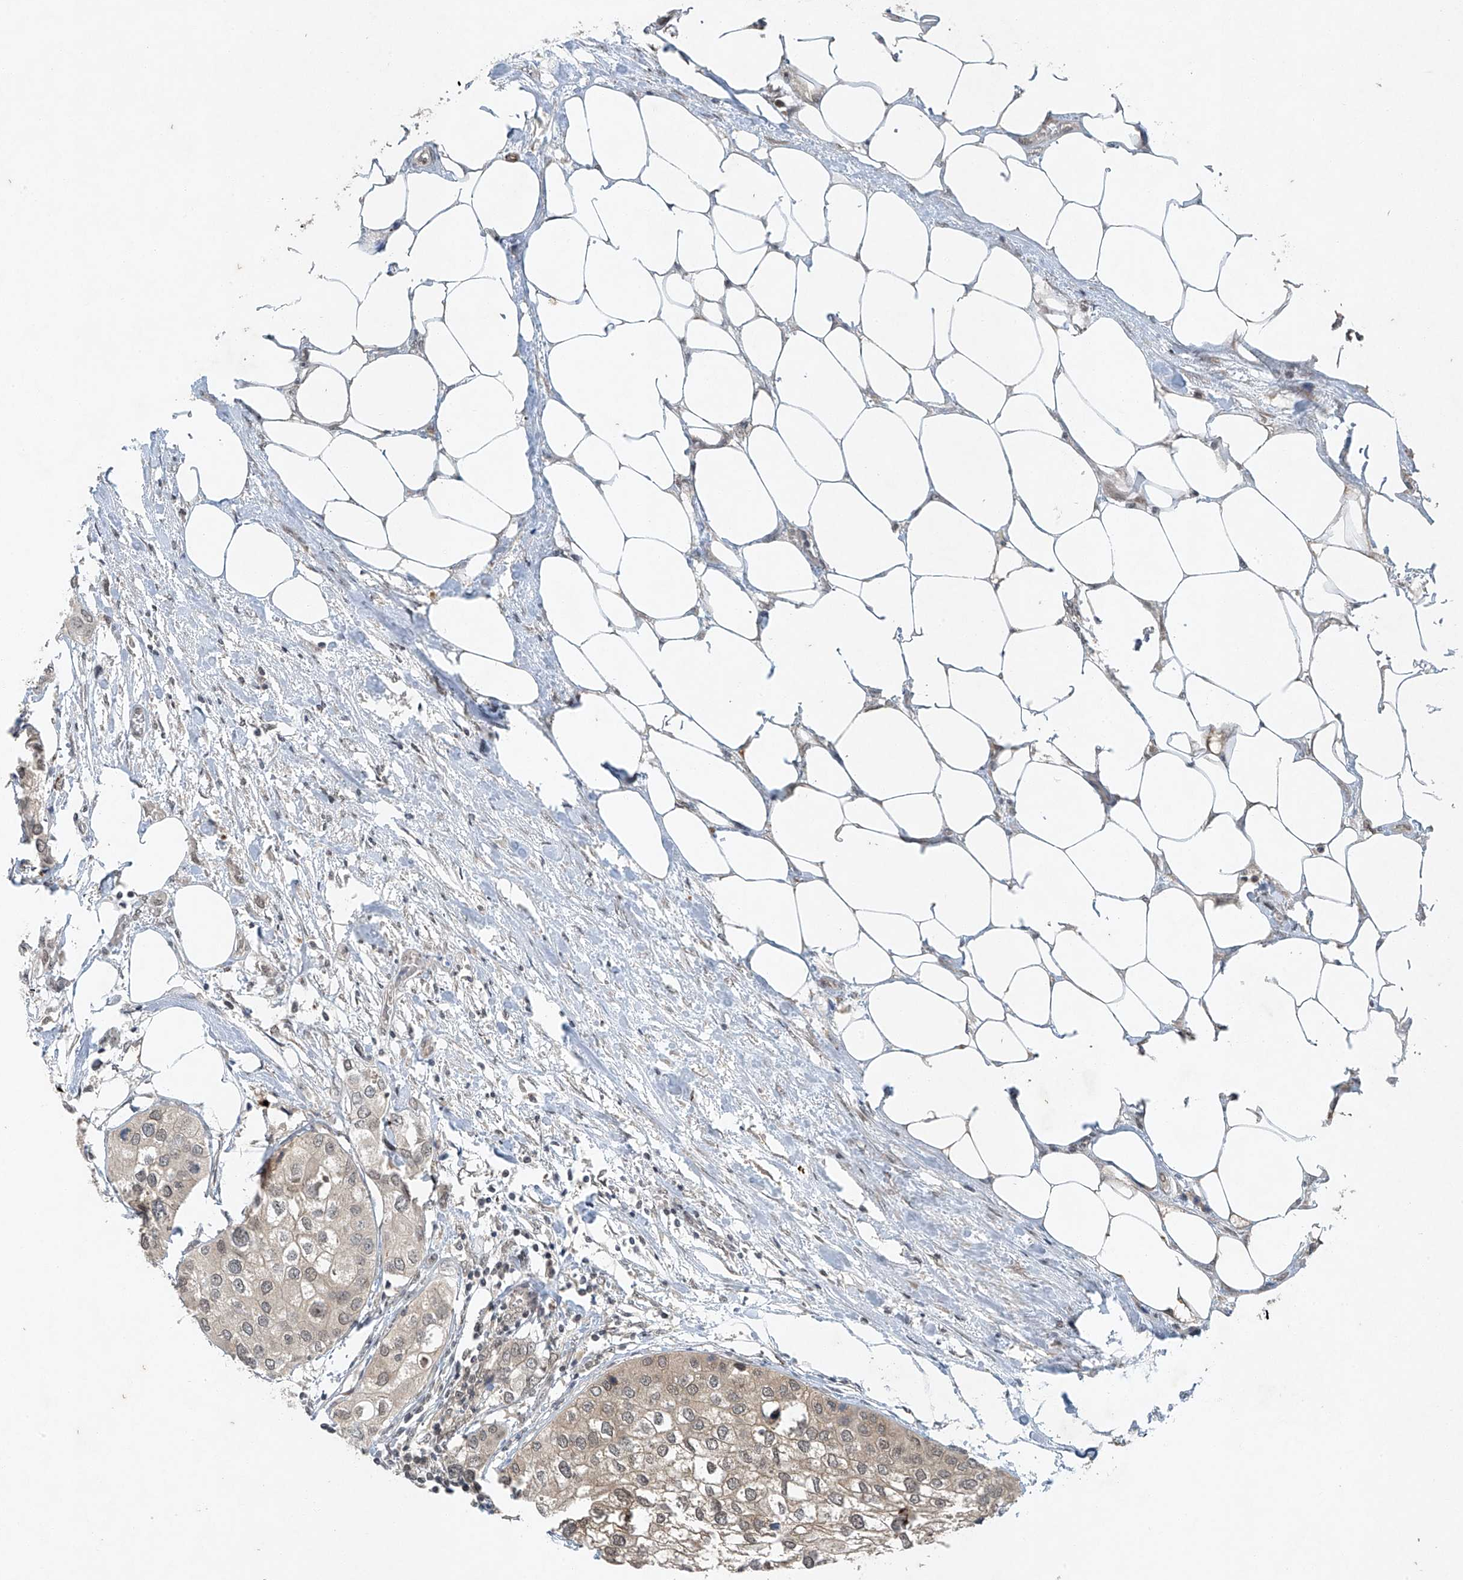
{"staining": {"intensity": "weak", "quantity": "25%-75%", "location": "cytoplasmic/membranous,nuclear"}, "tissue": "urothelial cancer", "cell_type": "Tumor cells", "image_type": "cancer", "snomed": [{"axis": "morphology", "description": "Urothelial carcinoma, High grade"}, {"axis": "topography", "description": "Urinary bladder"}], "caption": "Urothelial cancer stained with DAB immunohistochemistry exhibits low levels of weak cytoplasmic/membranous and nuclear expression in approximately 25%-75% of tumor cells.", "gene": "TAF8", "patient": {"sex": "male", "age": 64}}